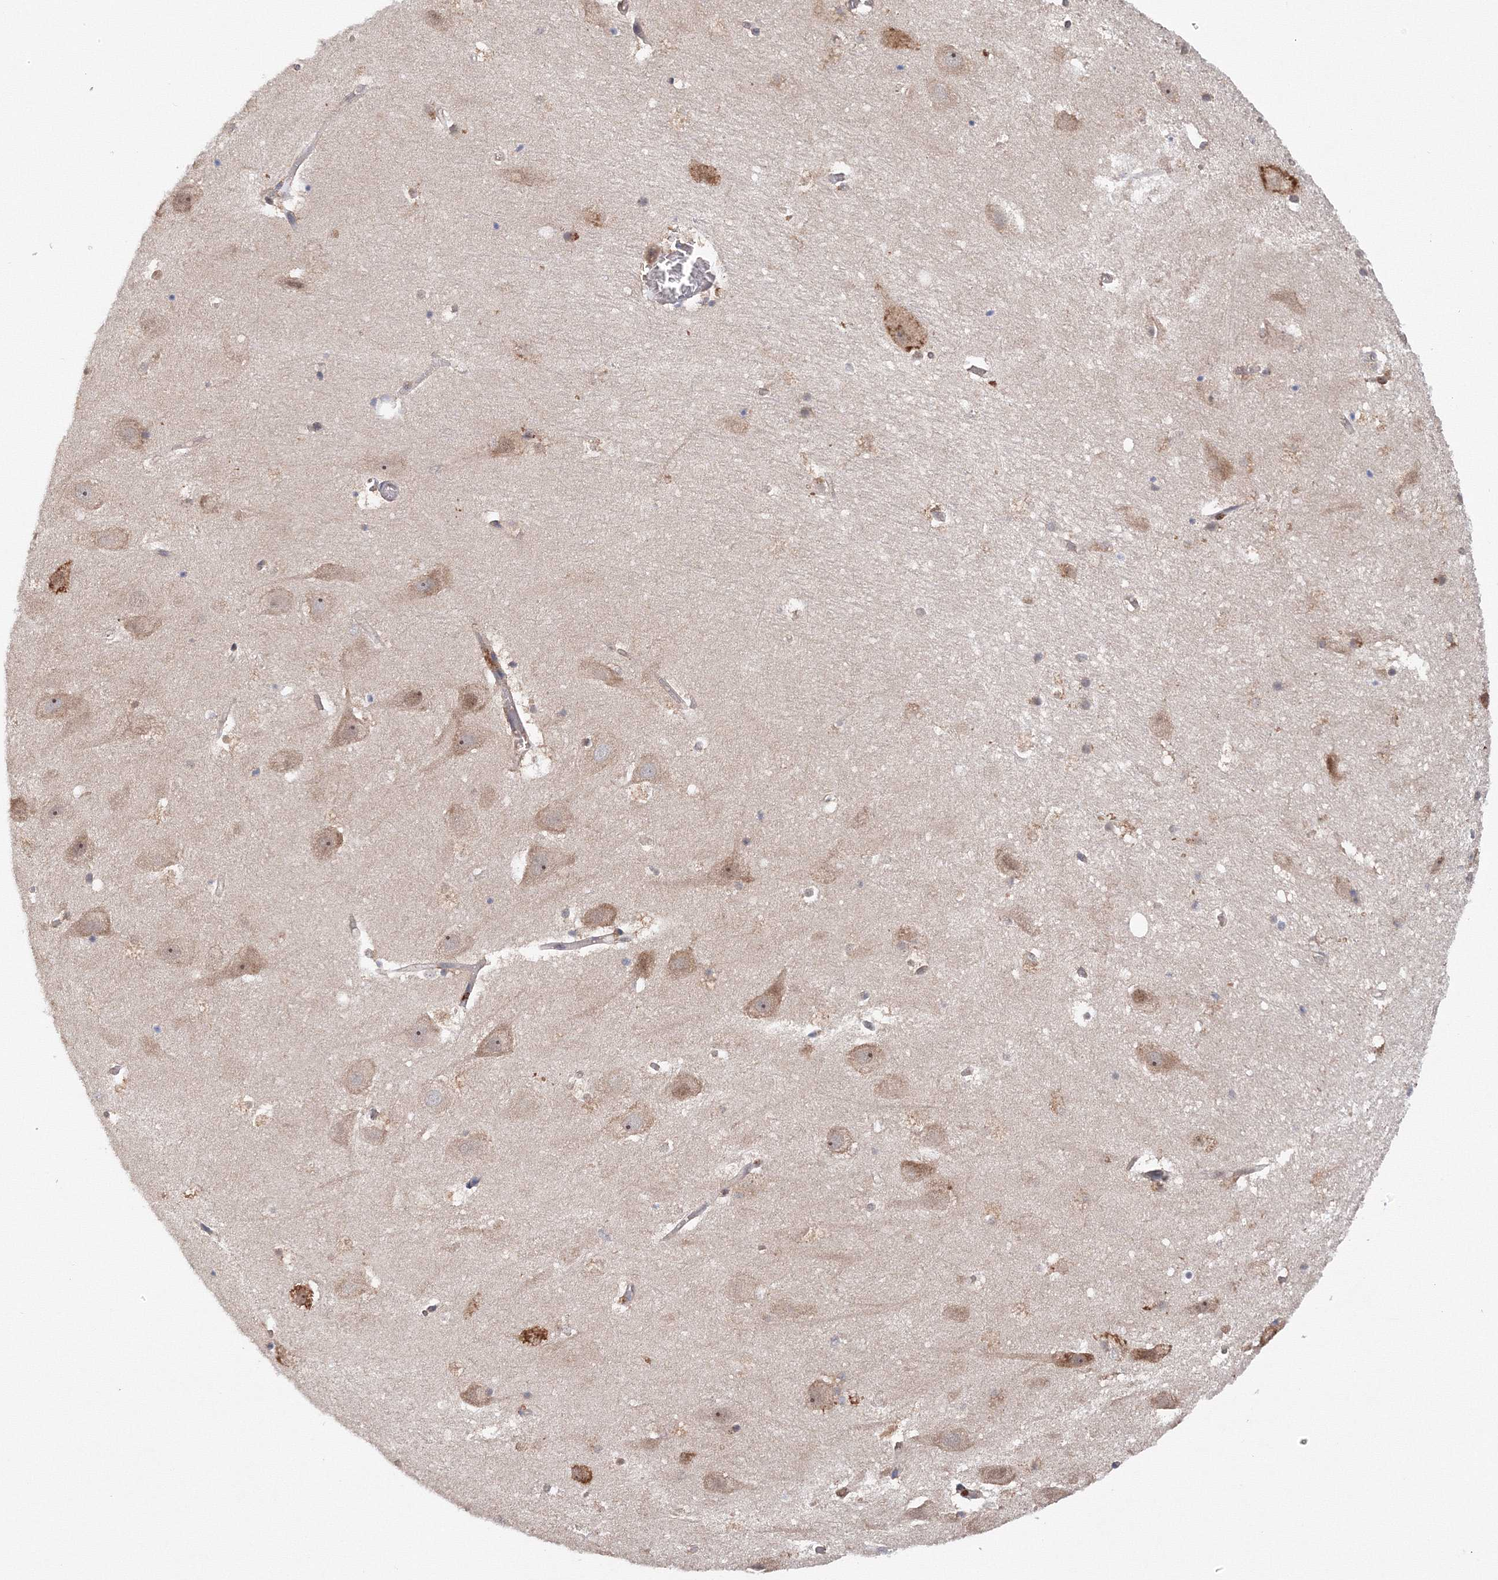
{"staining": {"intensity": "moderate", "quantity": "<25%", "location": "cytoplasmic/membranous"}, "tissue": "hippocampus", "cell_type": "Glial cells", "image_type": "normal", "snomed": [{"axis": "morphology", "description": "Normal tissue, NOS"}, {"axis": "topography", "description": "Hippocampus"}], "caption": "Hippocampus stained for a protein (brown) displays moderate cytoplasmic/membranous positive positivity in about <25% of glial cells.", "gene": "DIS3L2", "patient": {"sex": "female", "age": 52}}